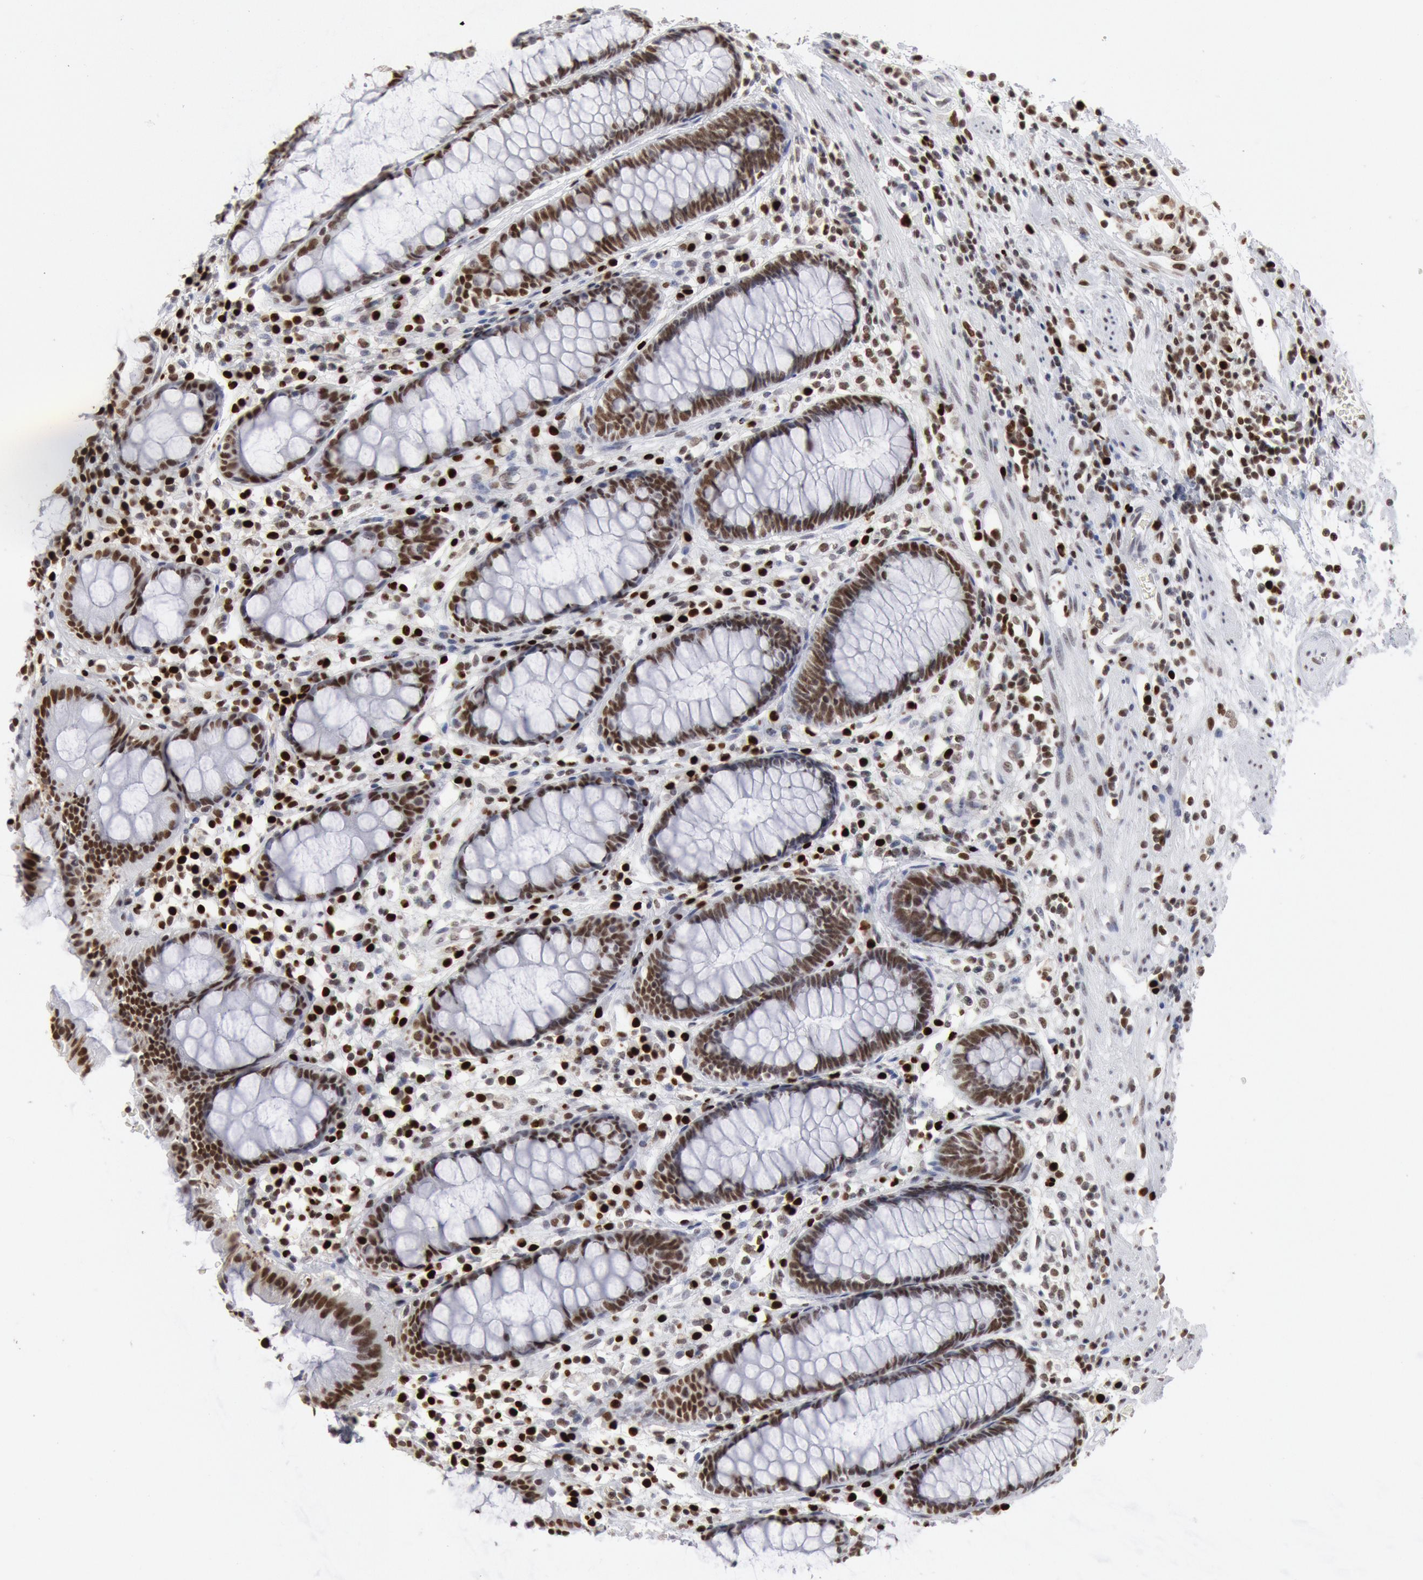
{"staining": {"intensity": "strong", "quantity": ">75%", "location": "nuclear"}, "tissue": "rectum", "cell_type": "Glandular cells", "image_type": "normal", "snomed": [{"axis": "morphology", "description": "Normal tissue, NOS"}, {"axis": "topography", "description": "Rectum"}], "caption": "Immunohistochemical staining of unremarkable rectum demonstrates high levels of strong nuclear expression in approximately >75% of glandular cells.", "gene": "SUB1", "patient": {"sex": "female", "age": 66}}